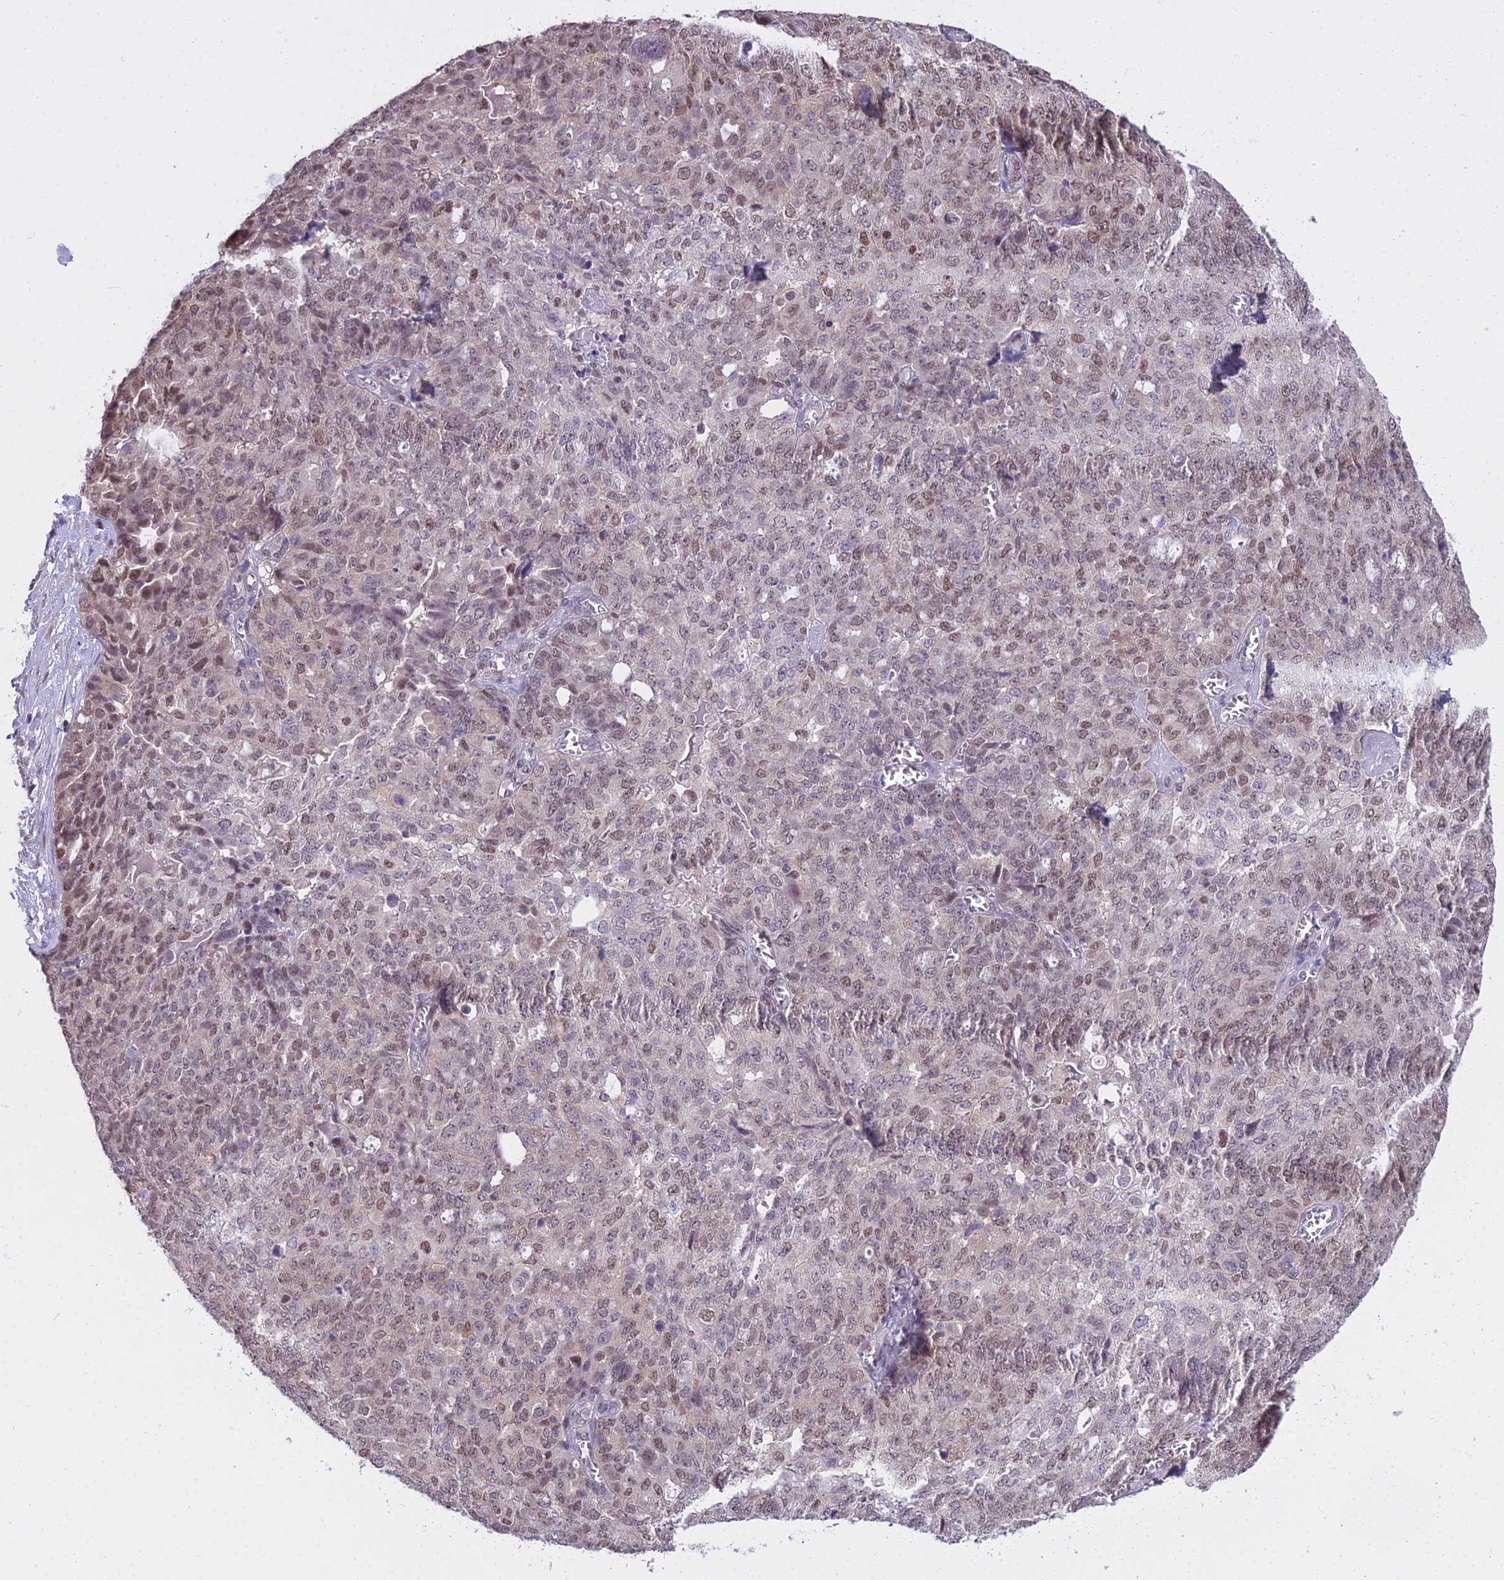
{"staining": {"intensity": "moderate", "quantity": "25%-75%", "location": "nuclear"}, "tissue": "ovarian cancer", "cell_type": "Tumor cells", "image_type": "cancer", "snomed": [{"axis": "morphology", "description": "Cystadenocarcinoma, serous, NOS"}, {"axis": "topography", "description": "Soft tissue"}, {"axis": "topography", "description": "Ovary"}], "caption": "Serous cystadenocarcinoma (ovarian) stained with a protein marker demonstrates moderate staining in tumor cells.", "gene": "MAT2A", "patient": {"sex": "female", "age": 57}}